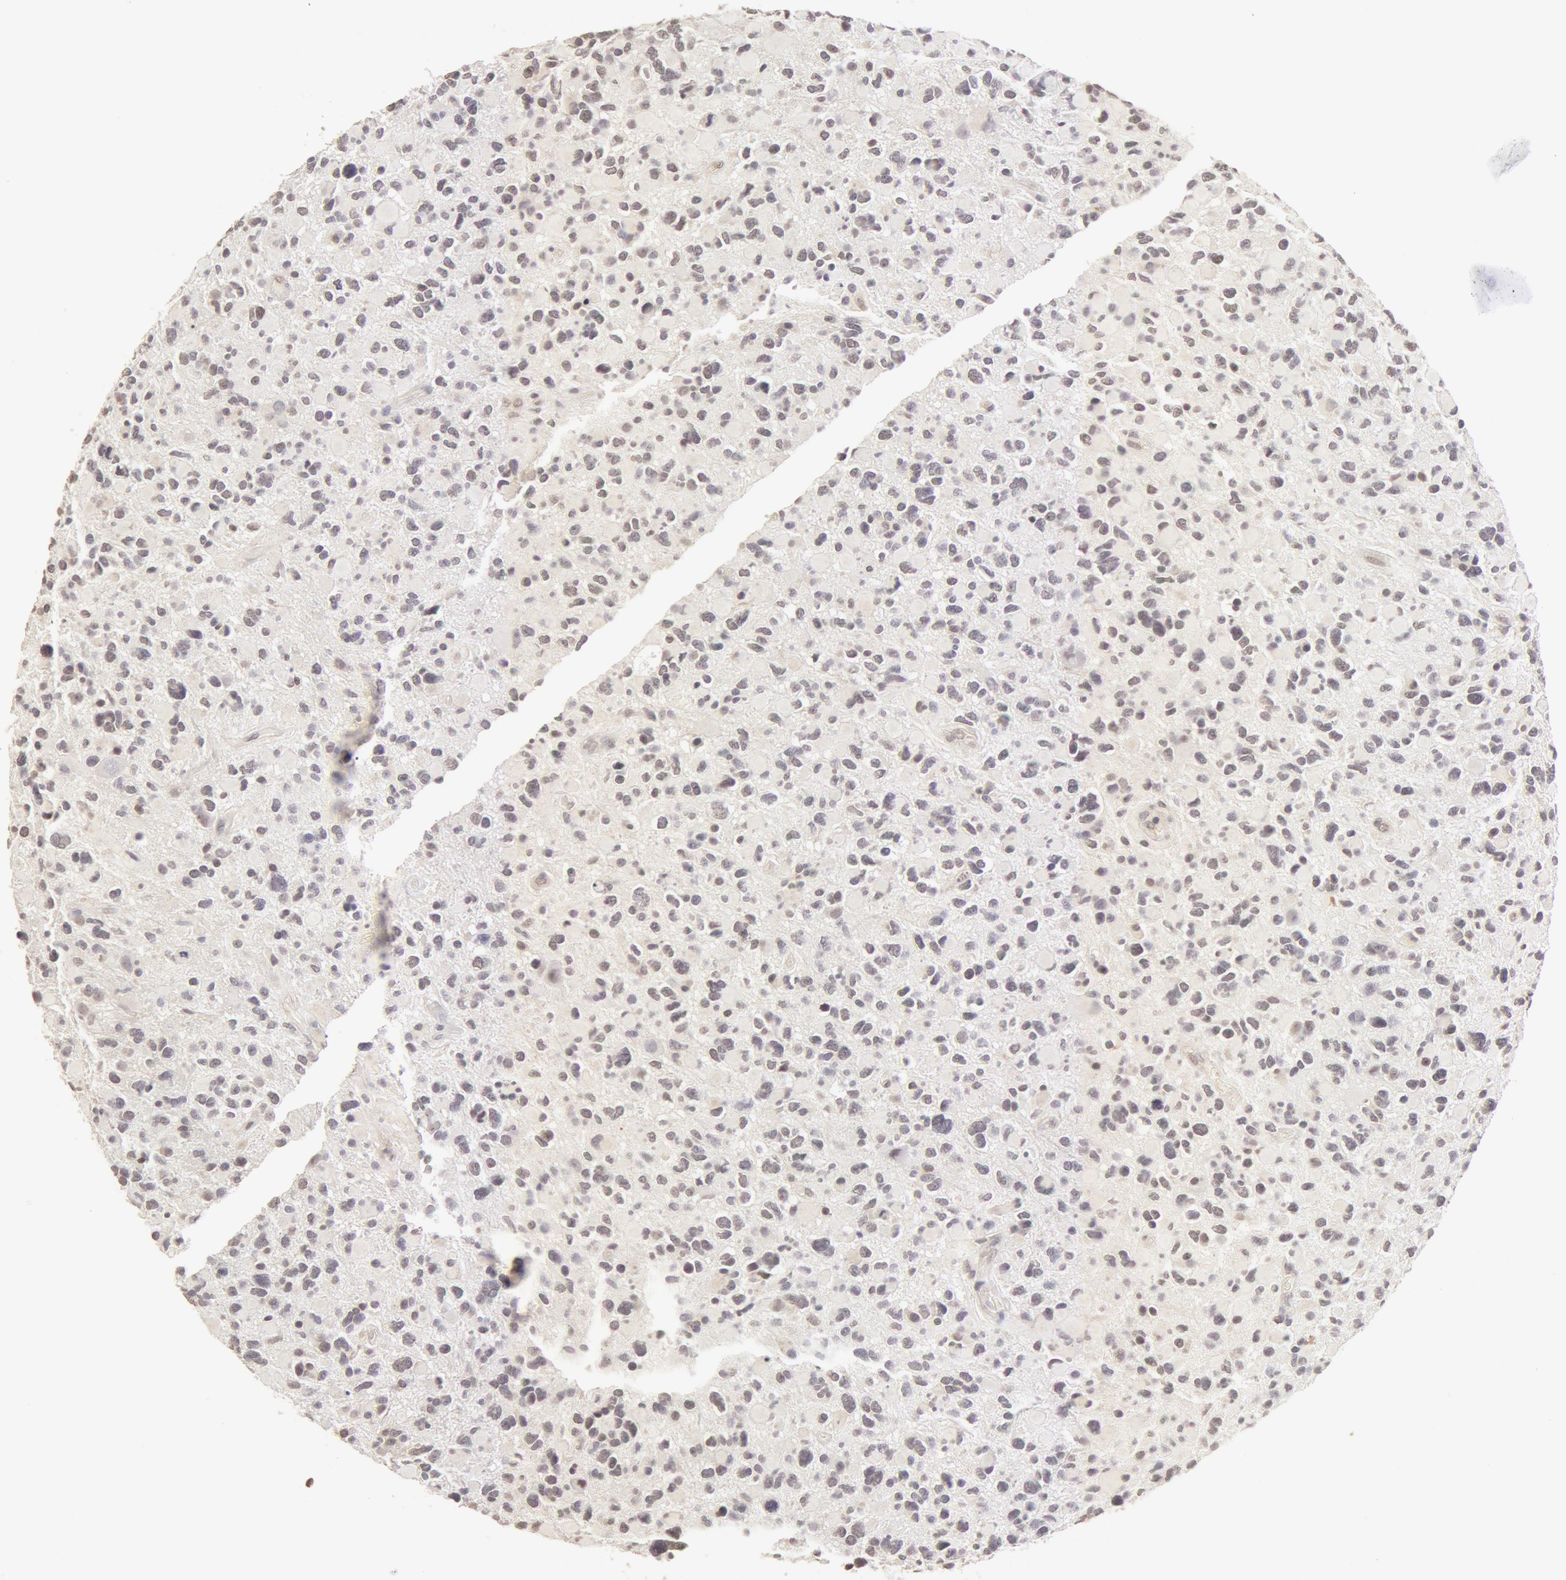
{"staining": {"intensity": "negative", "quantity": "none", "location": "none"}, "tissue": "glioma", "cell_type": "Tumor cells", "image_type": "cancer", "snomed": [{"axis": "morphology", "description": "Glioma, malignant, High grade"}, {"axis": "topography", "description": "Brain"}], "caption": "The photomicrograph exhibits no staining of tumor cells in malignant glioma (high-grade).", "gene": "ADAM10", "patient": {"sex": "female", "age": 37}}